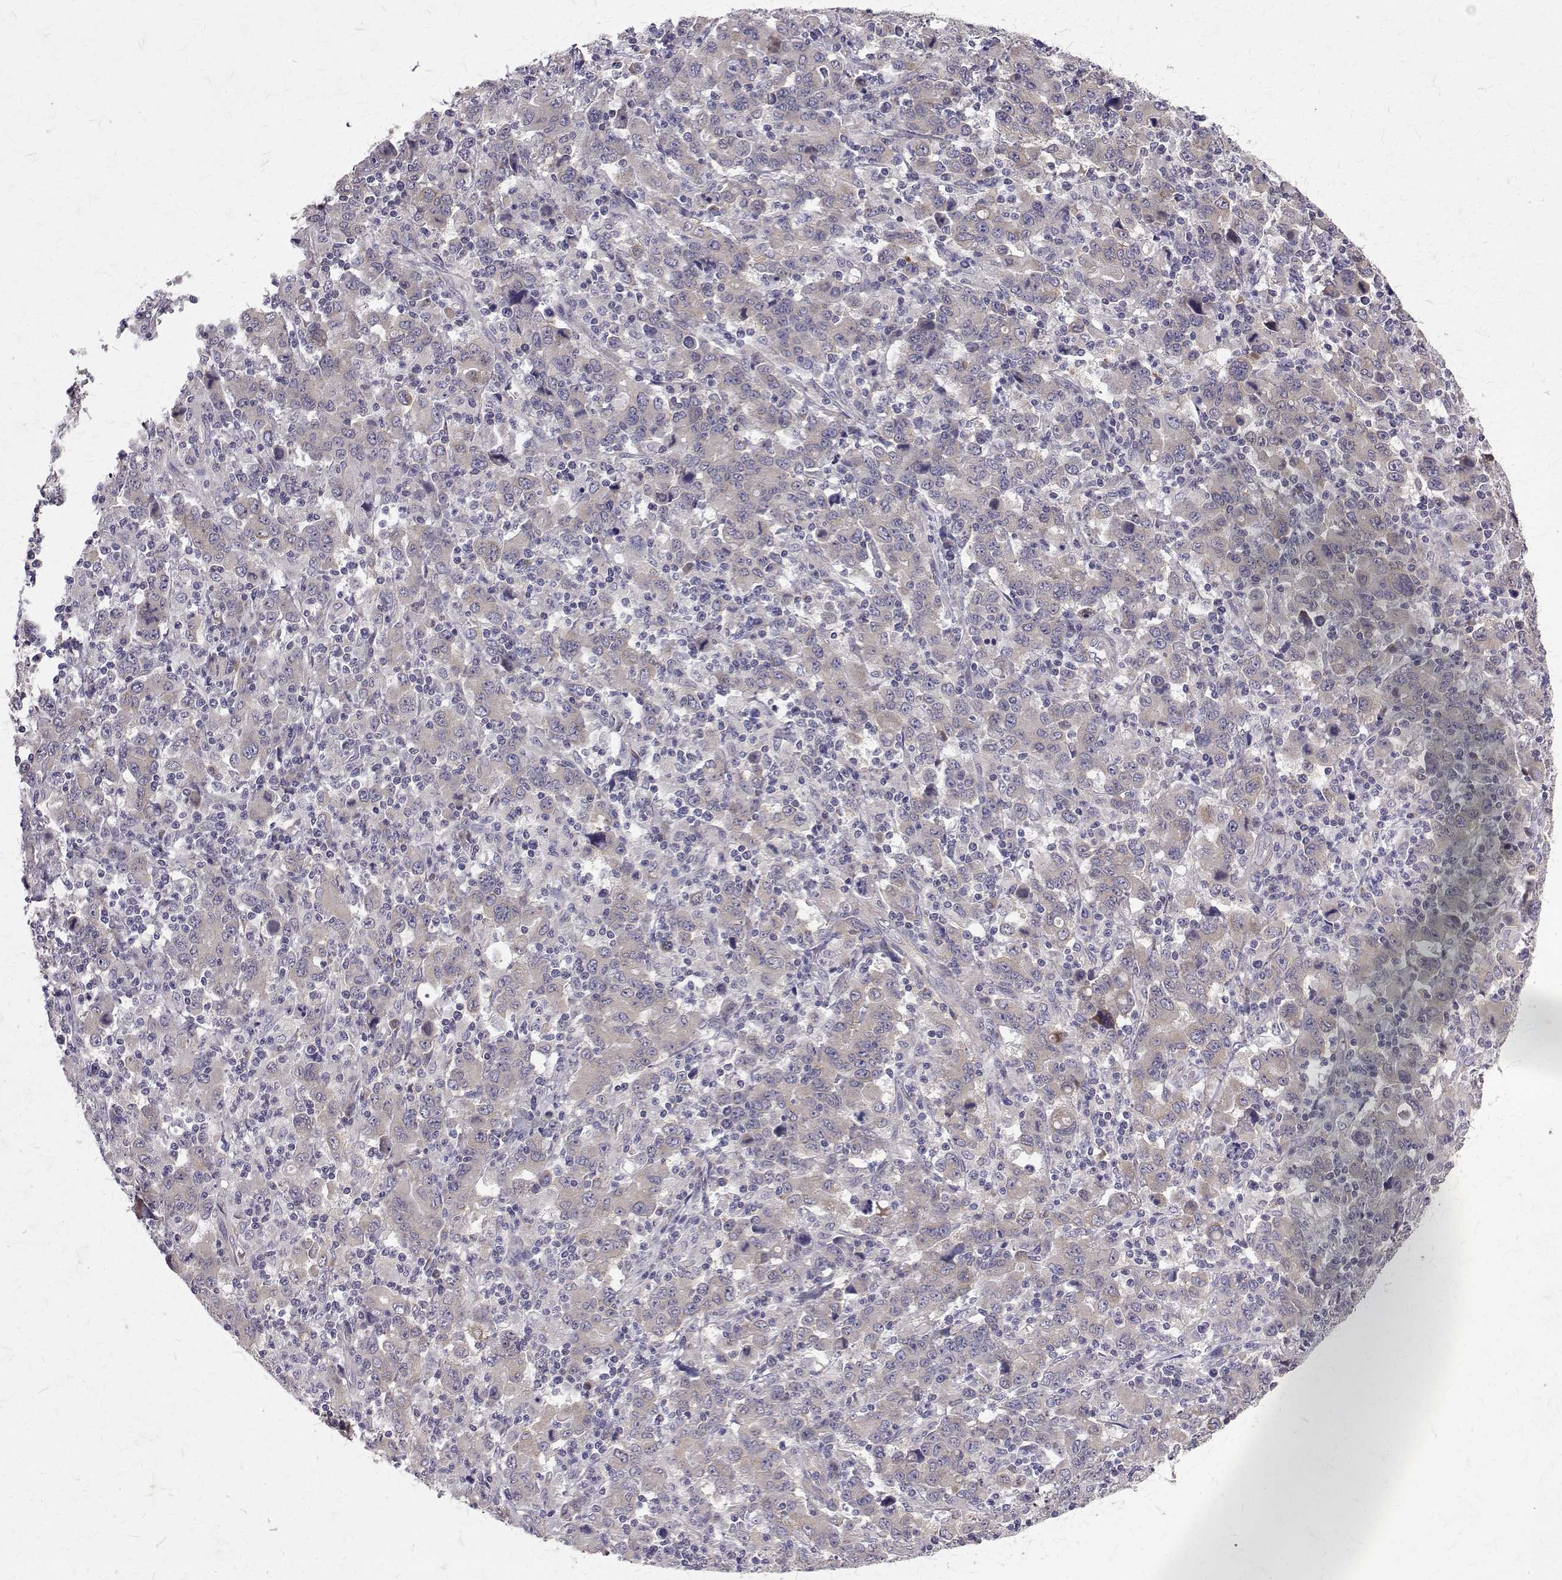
{"staining": {"intensity": "weak", "quantity": "25%-75%", "location": "cytoplasmic/membranous"}, "tissue": "stomach cancer", "cell_type": "Tumor cells", "image_type": "cancer", "snomed": [{"axis": "morphology", "description": "Adenocarcinoma, NOS"}, {"axis": "topography", "description": "Stomach, upper"}], "caption": "Protein expression analysis of stomach cancer demonstrates weak cytoplasmic/membranous staining in about 25%-75% of tumor cells. The staining was performed using DAB, with brown indicating positive protein expression. Nuclei are stained blue with hematoxylin.", "gene": "ARFGAP1", "patient": {"sex": "male", "age": 69}}